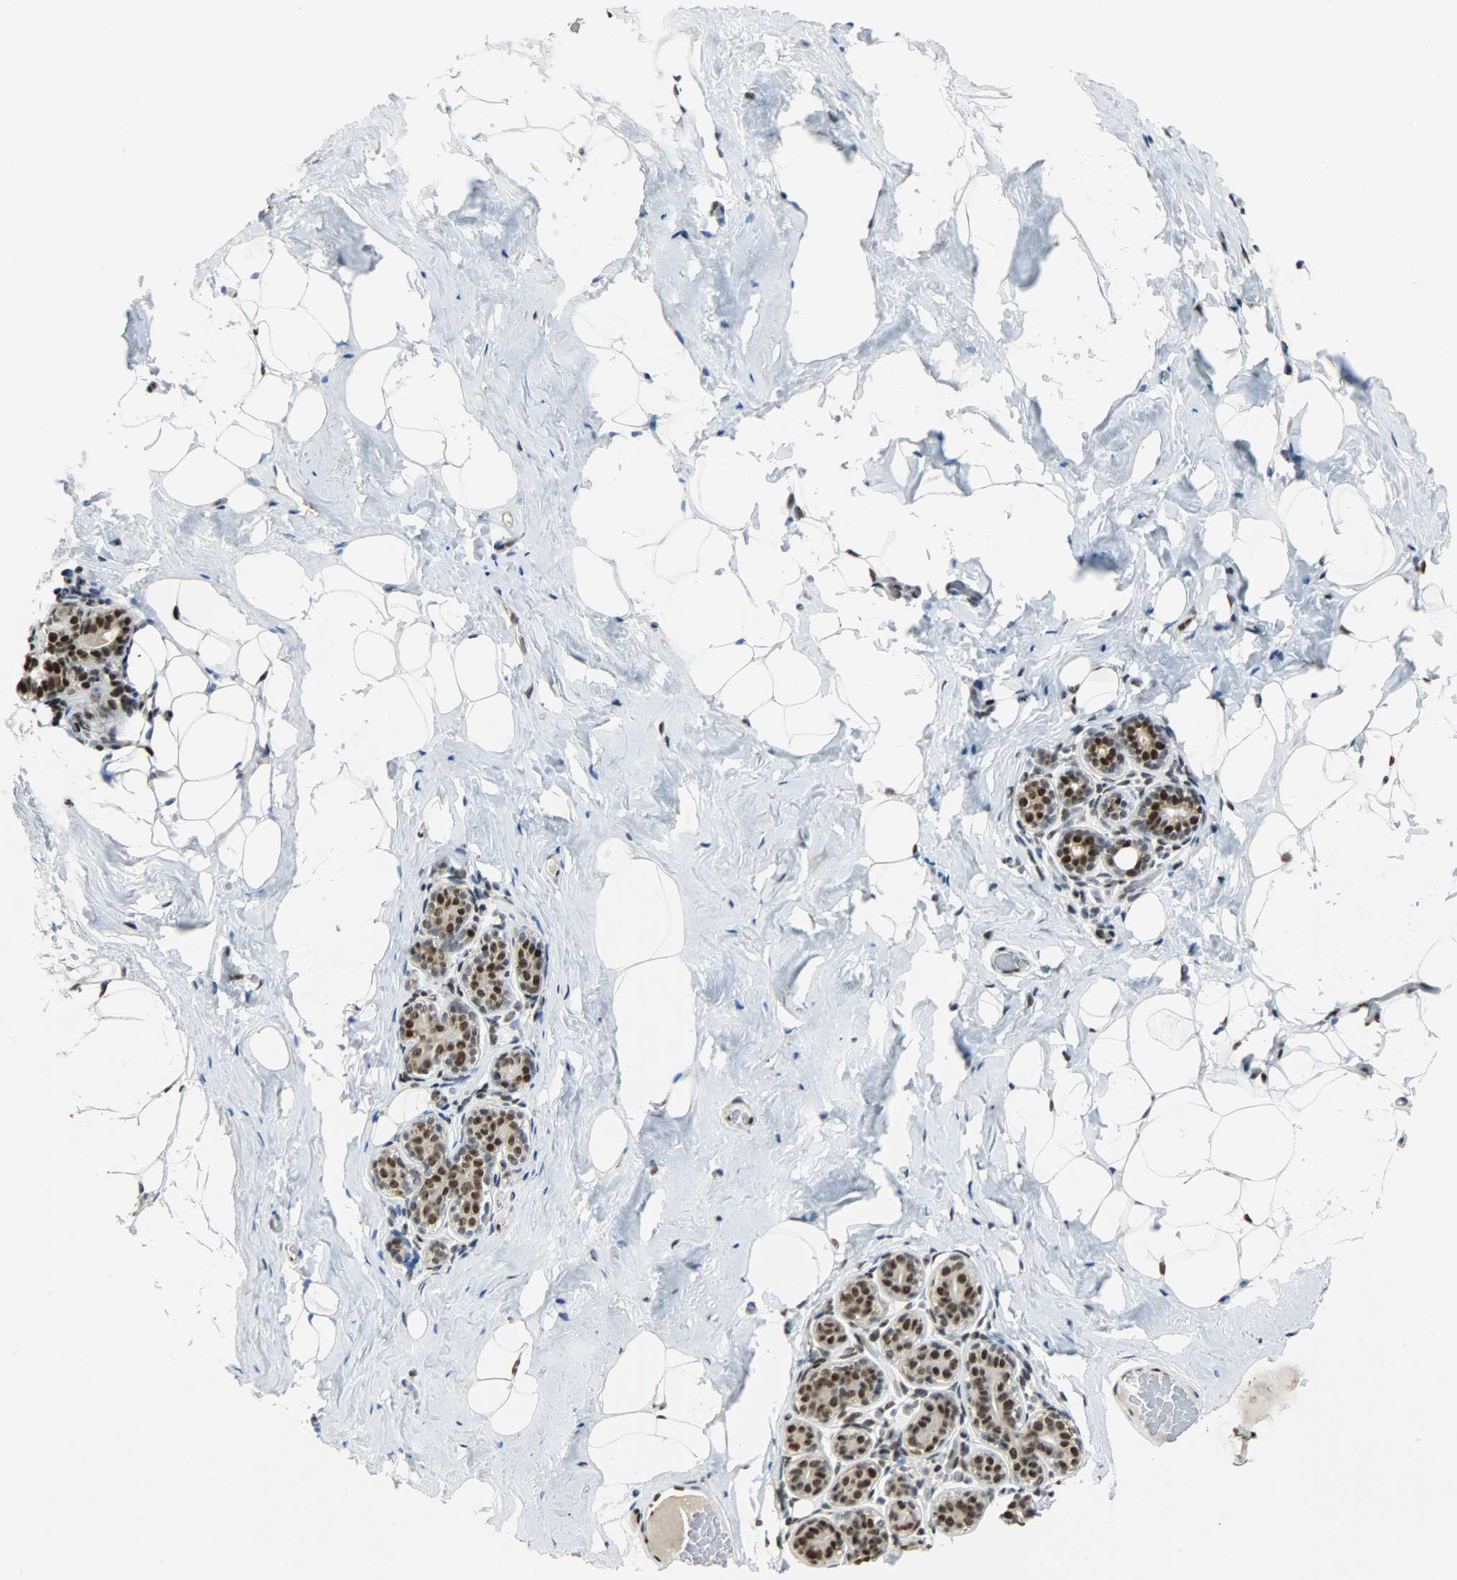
{"staining": {"intensity": "moderate", "quantity": ">75%", "location": "nuclear"}, "tissue": "breast", "cell_type": "Adipocytes", "image_type": "normal", "snomed": [{"axis": "morphology", "description": "Normal tissue, NOS"}, {"axis": "topography", "description": "Breast"}, {"axis": "topography", "description": "Soft tissue"}], "caption": "The photomicrograph demonstrates immunohistochemical staining of benign breast. There is moderate nuclear positivity is seen in approximately >75% of adipocytes.", "gene": "SSB", "patient": {"sex": "female", "age": 75}}